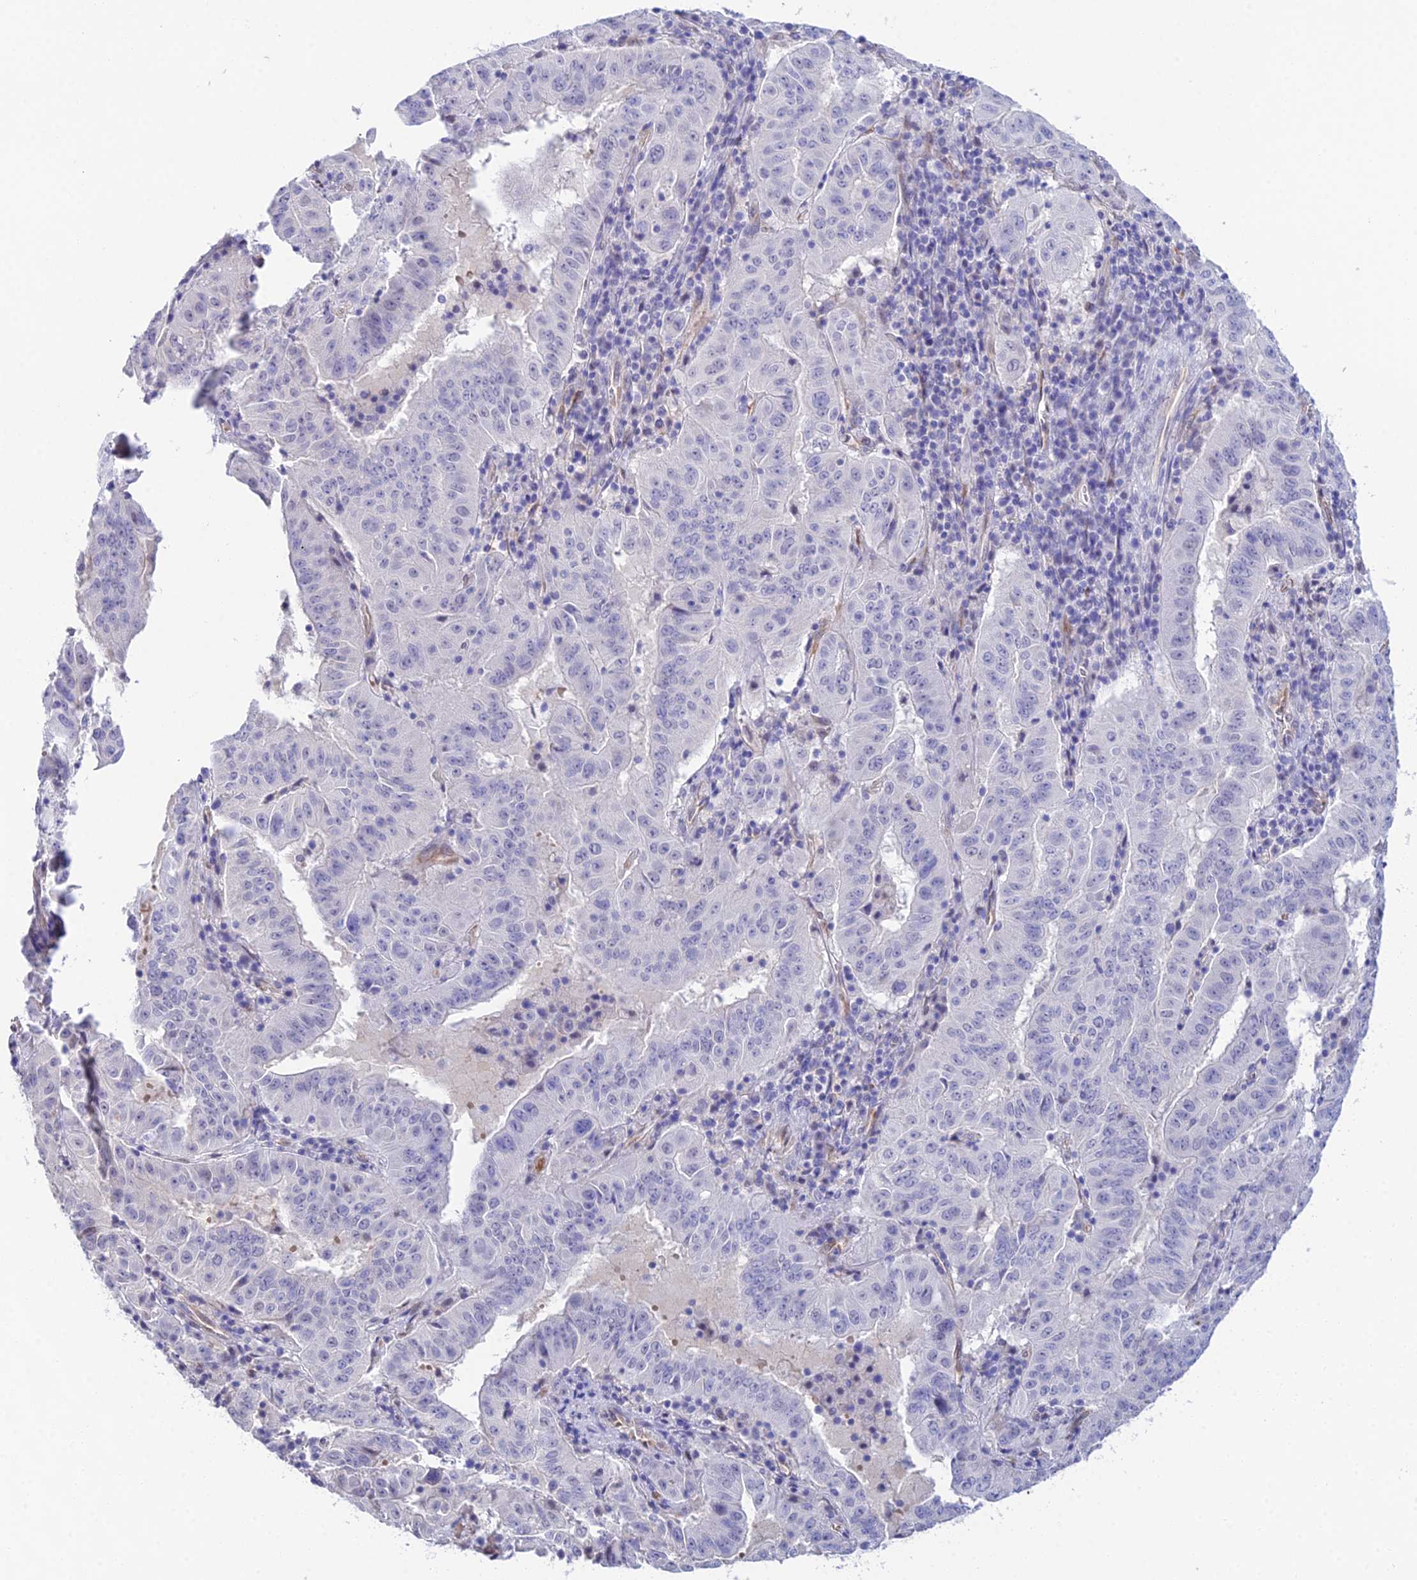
{"staining": {"intensity": "negative", "quantity": "none", "location": "none"}, "tissue": "pancreatic cancer", "cell_type": "Tumor cells", "image_type": "cancer", "snomed": [{"axis": "morphology", "description": "Adenocarcinoma, NOS"}, {"axis": "topography", "description": "Pancreas"}], "caption": "An immunohistochemistry (IHC) image of adenocarcinoma (pancreatic) is shown. There is no staining in tumor cells of adenocarcinoma (pancreatic). Nuclei are stained in blue.", "gene": "MXRA7", "patient": {"sex": "male", "age": 63}}